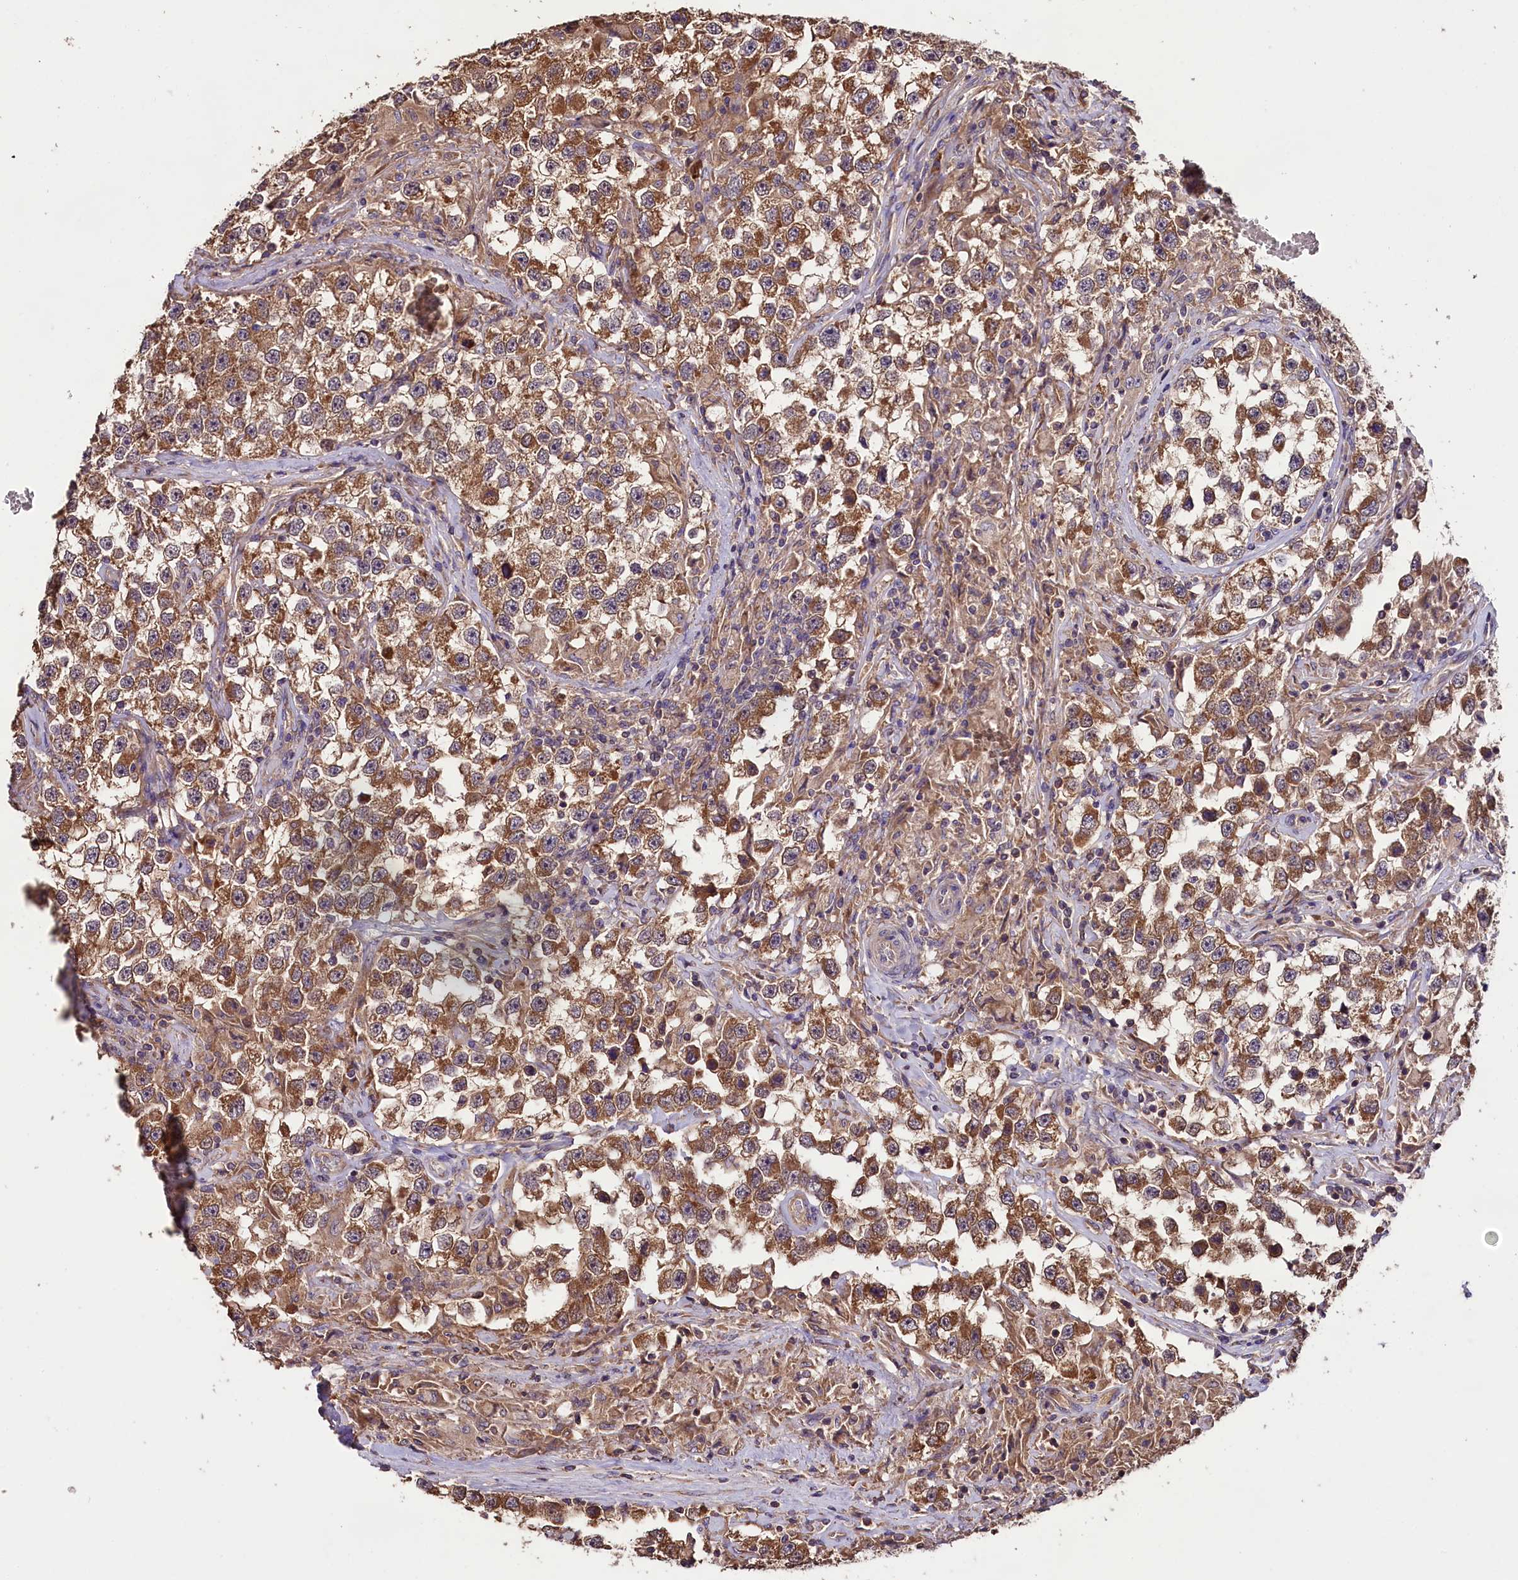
{"staining": {"intensity": "moderate", "quantity": ">75%", "location": "cytoplasmic/membranous"}, "tissue": "testis cancer", "cell_type": "Tumor cells", "image_type": "cancer", "snomed": [{"axis": "morphology", "description": "Seminoma, NOS"}, {"axis": "topography", "description": "Testis"}], "caption": "Tumor cells display moderate cytoplasmic/membranous expression in approximately >75% of cells in testis cancer.", "gene": "ENKD1", "patient": {"sex": "male", "age": 46}}